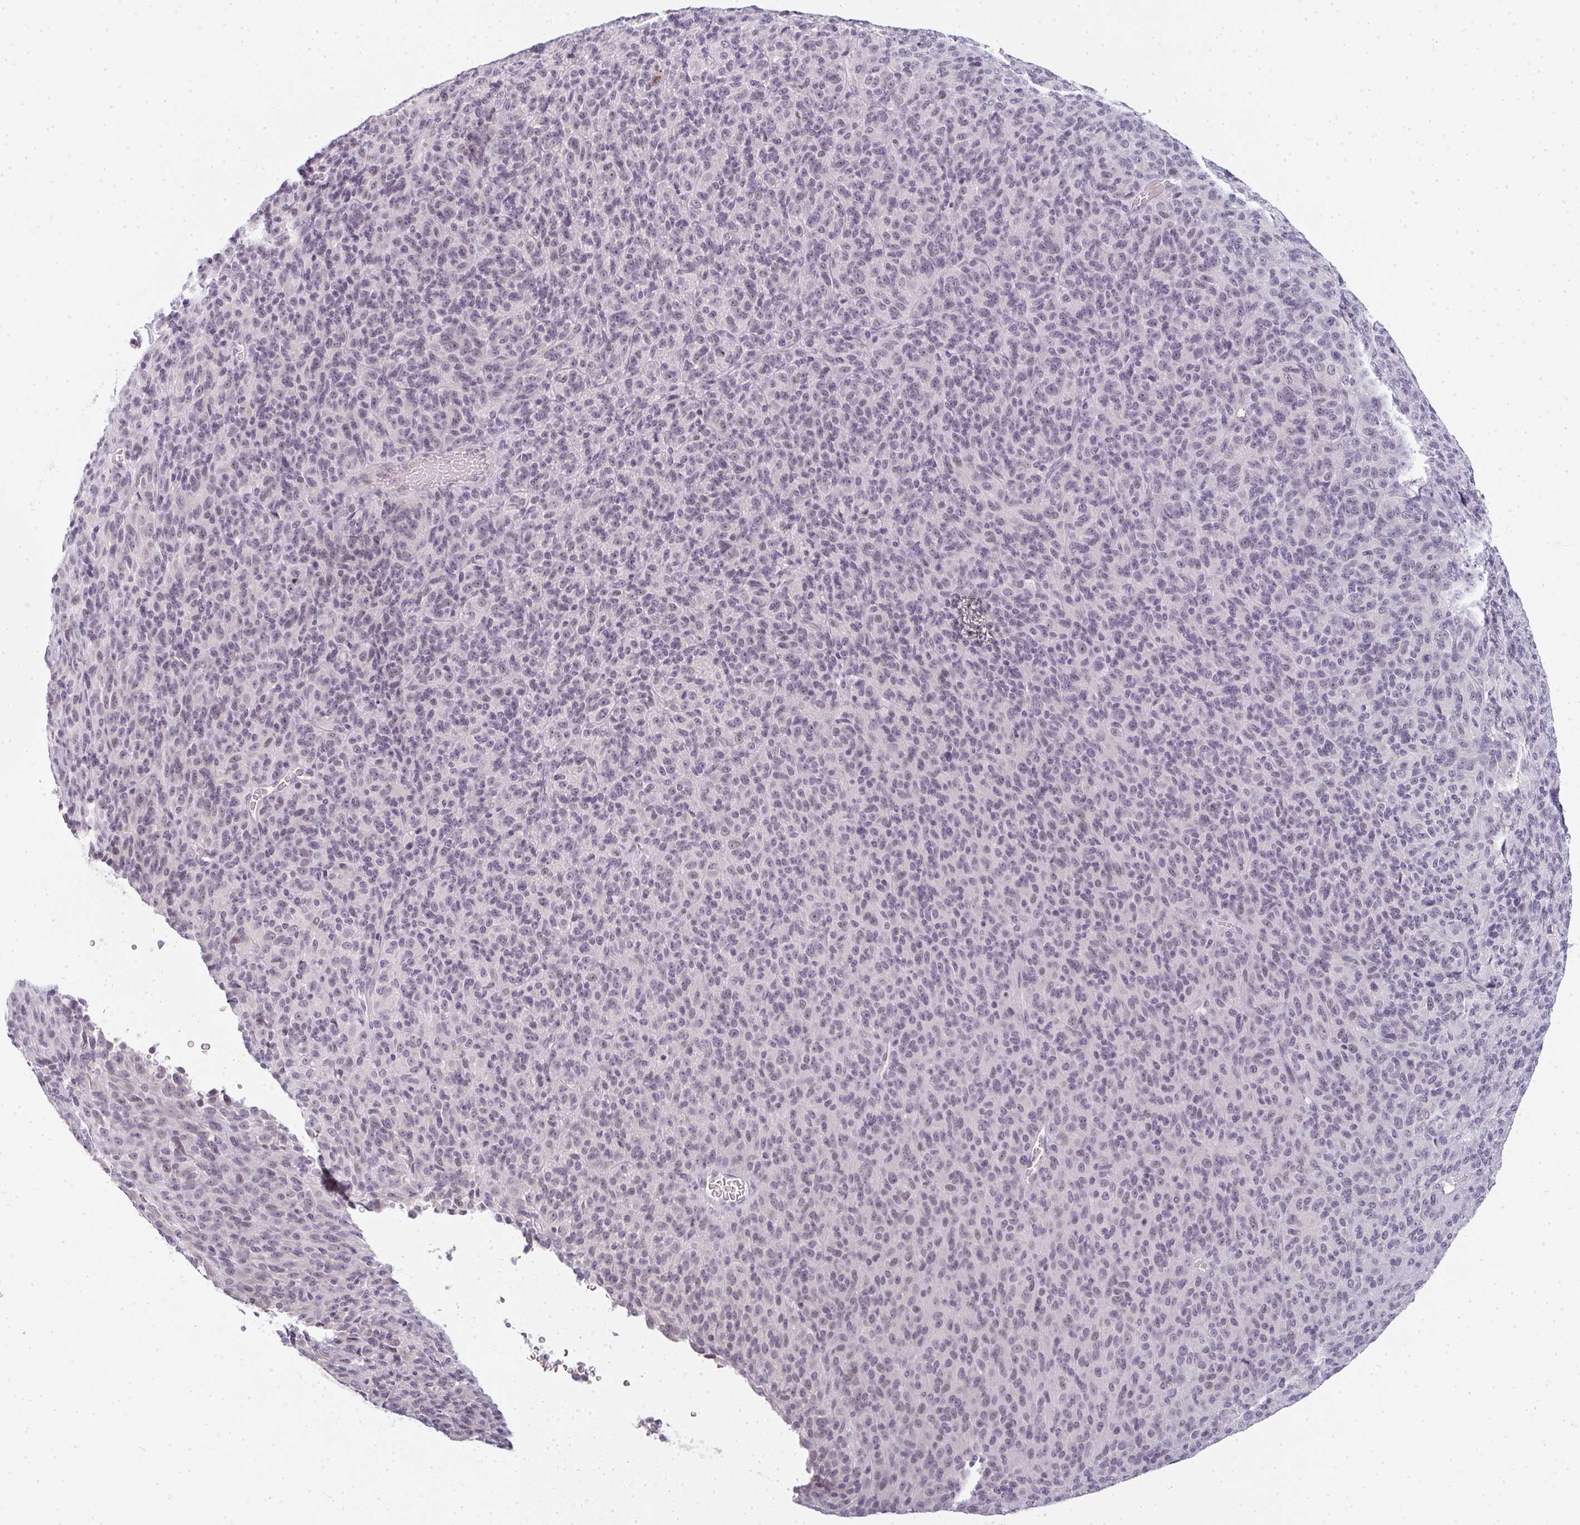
{"staining": {"intensity": "weak", "quantity": "<25%", "location": "nuclear"}, "tissue": "melanoma", "cell_type": "Tumor cells", "image_type": "cancer", "snomed": [{"axis": "morphology", "description": "Malignant melanoma, Metastatic site"}, {"axis": "topography", "description": "Brain"}], "caption": "An image of malignant melanoma (metastatic site) stained for a protein displays no brown staining in tumor cells.", "gene": "RBBP6", "patient": {"sex": "female", "age": 56}}